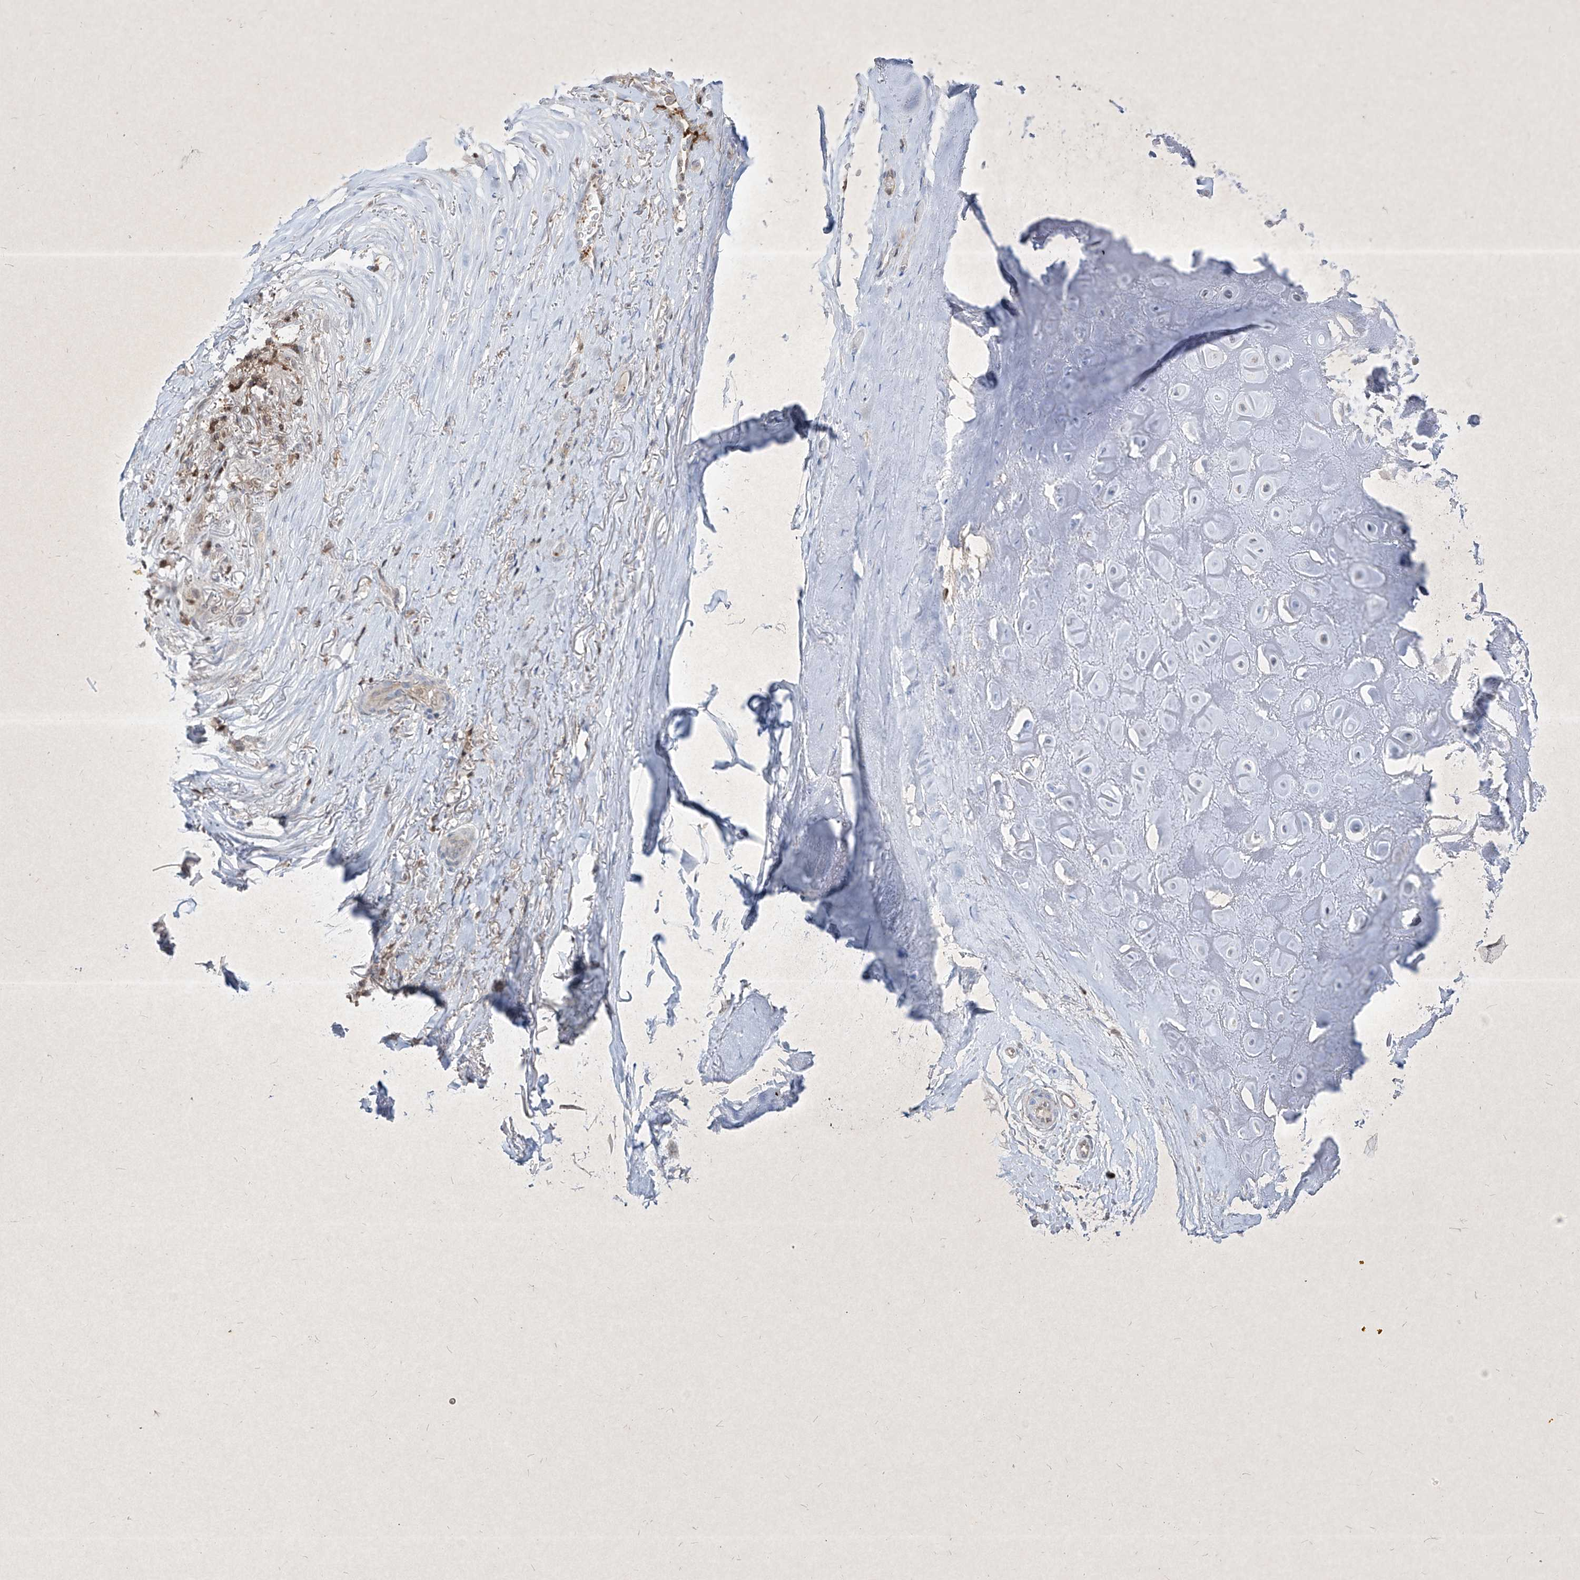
{"staining": {"intensity": "weak", "quantity": "<25%", "location": "cytoplasmic/membranous"}, "tissue": "adipose tissue", "cell_type": "Adipocytes", "image_type": "normal", "snomed": [{"axis": "morphology", "description": "Normal tissue, NOS"}, {"axis": "morphology", "description": "Basal cell carcinoma"}, {"axis": "topography", "description": "Skin"}], "caption": "IHC of normal human adipose tissue reveals no positivity in adipocytes. Brightfield microscopy of immunohistochemistry stained with DAB (3,3'-diaminobenzidine) (brown) and hematoxylin (blue), captured at high magnification.", "gene": "PSMB10", "patient": {"sex": "female", "age": 89}}